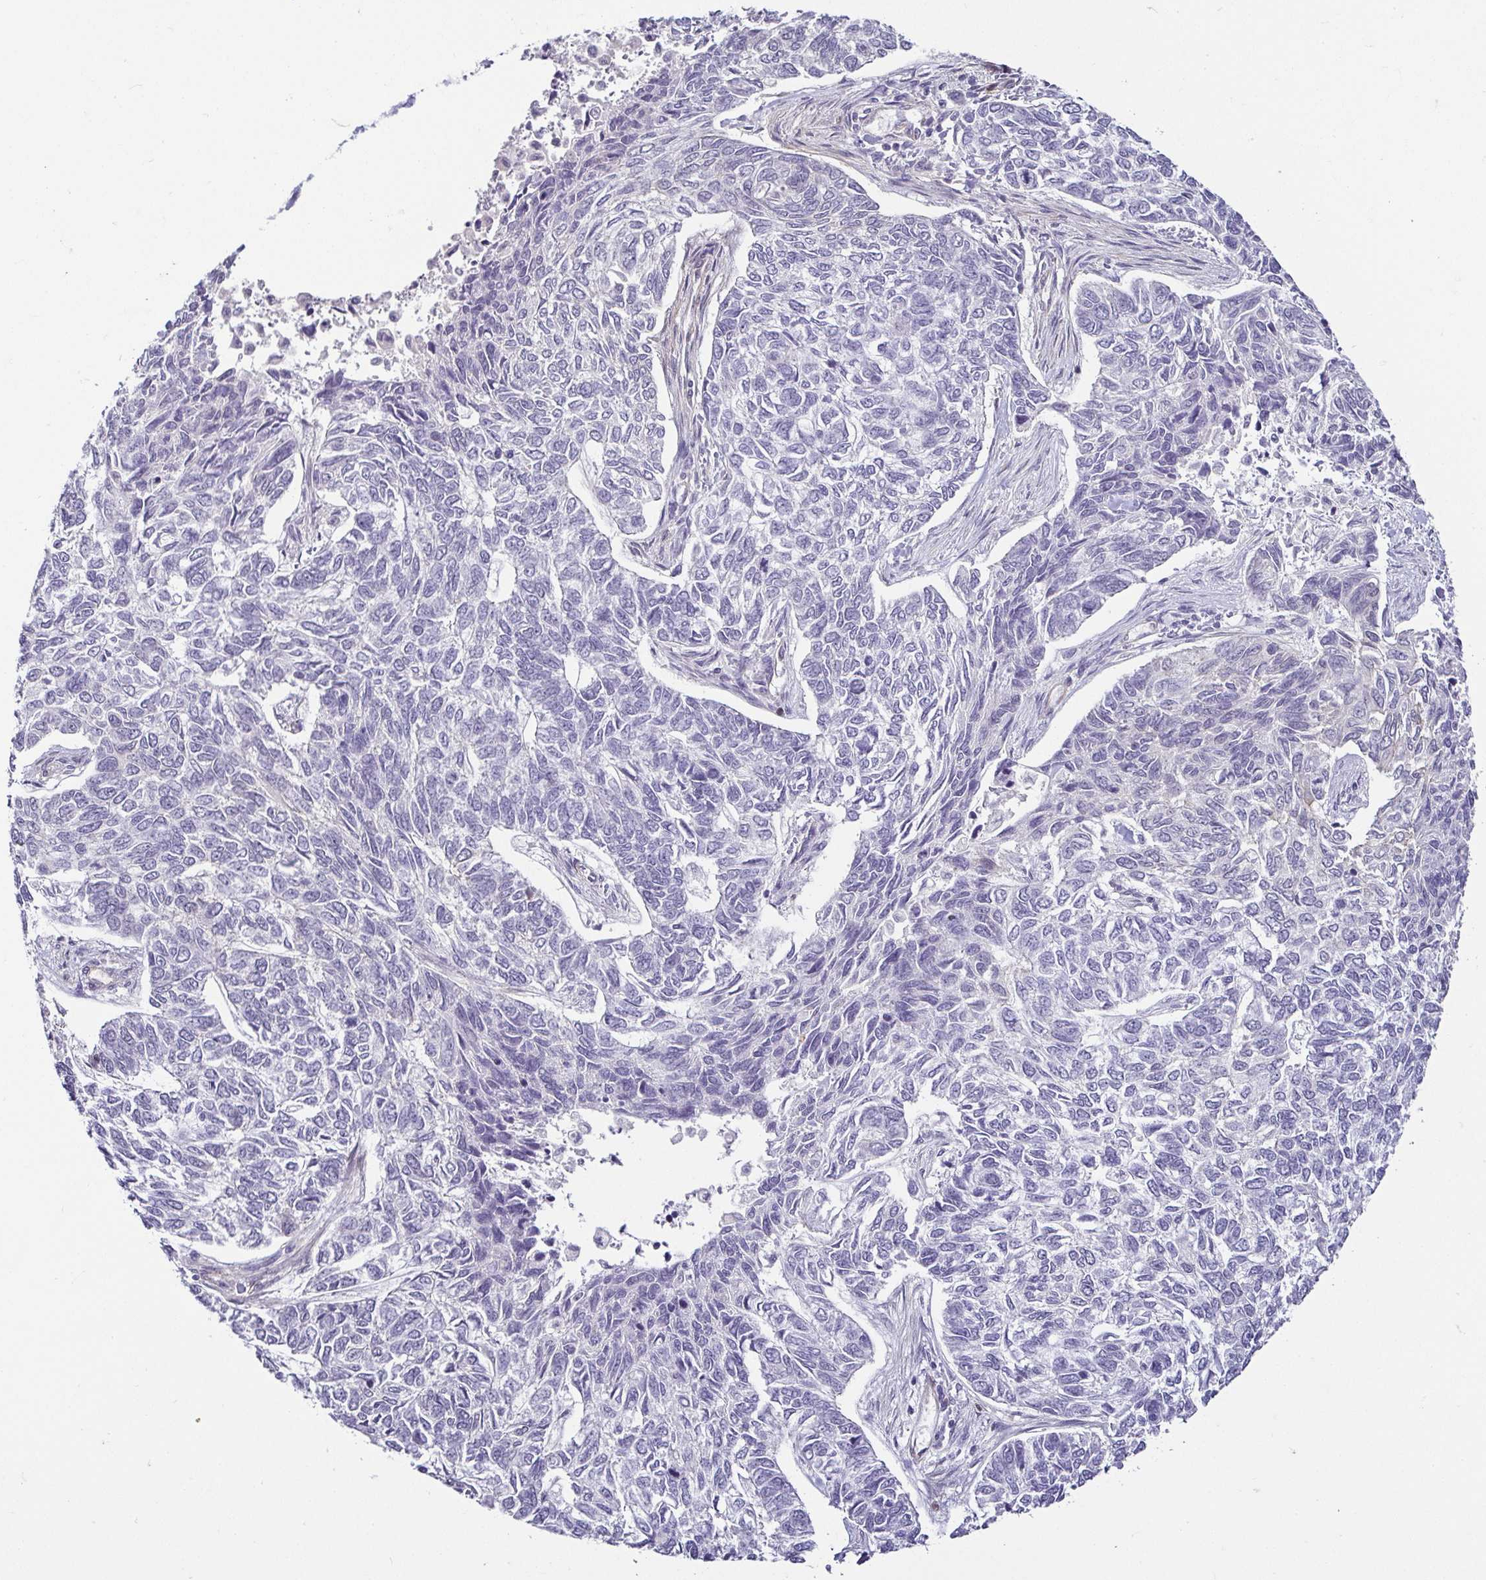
{"staining": {"intensity": "negative", "quantity": "none", "location": "none"}, "tissue": "skin cancer", "cell_type": "Tumor cells", "image_type": "cancer", "snomed": [{"axis": "morphology", "description": "Basal cell carcinoma"}, {"axis": "topography", "description": "Skin"}], "caption": "This is an IHC histopathology image of basal cell carcinoma (skin). There is no staining in tumor cells.", "gene": "HOPX", "patient": {"sex": "female", "age": 65}}